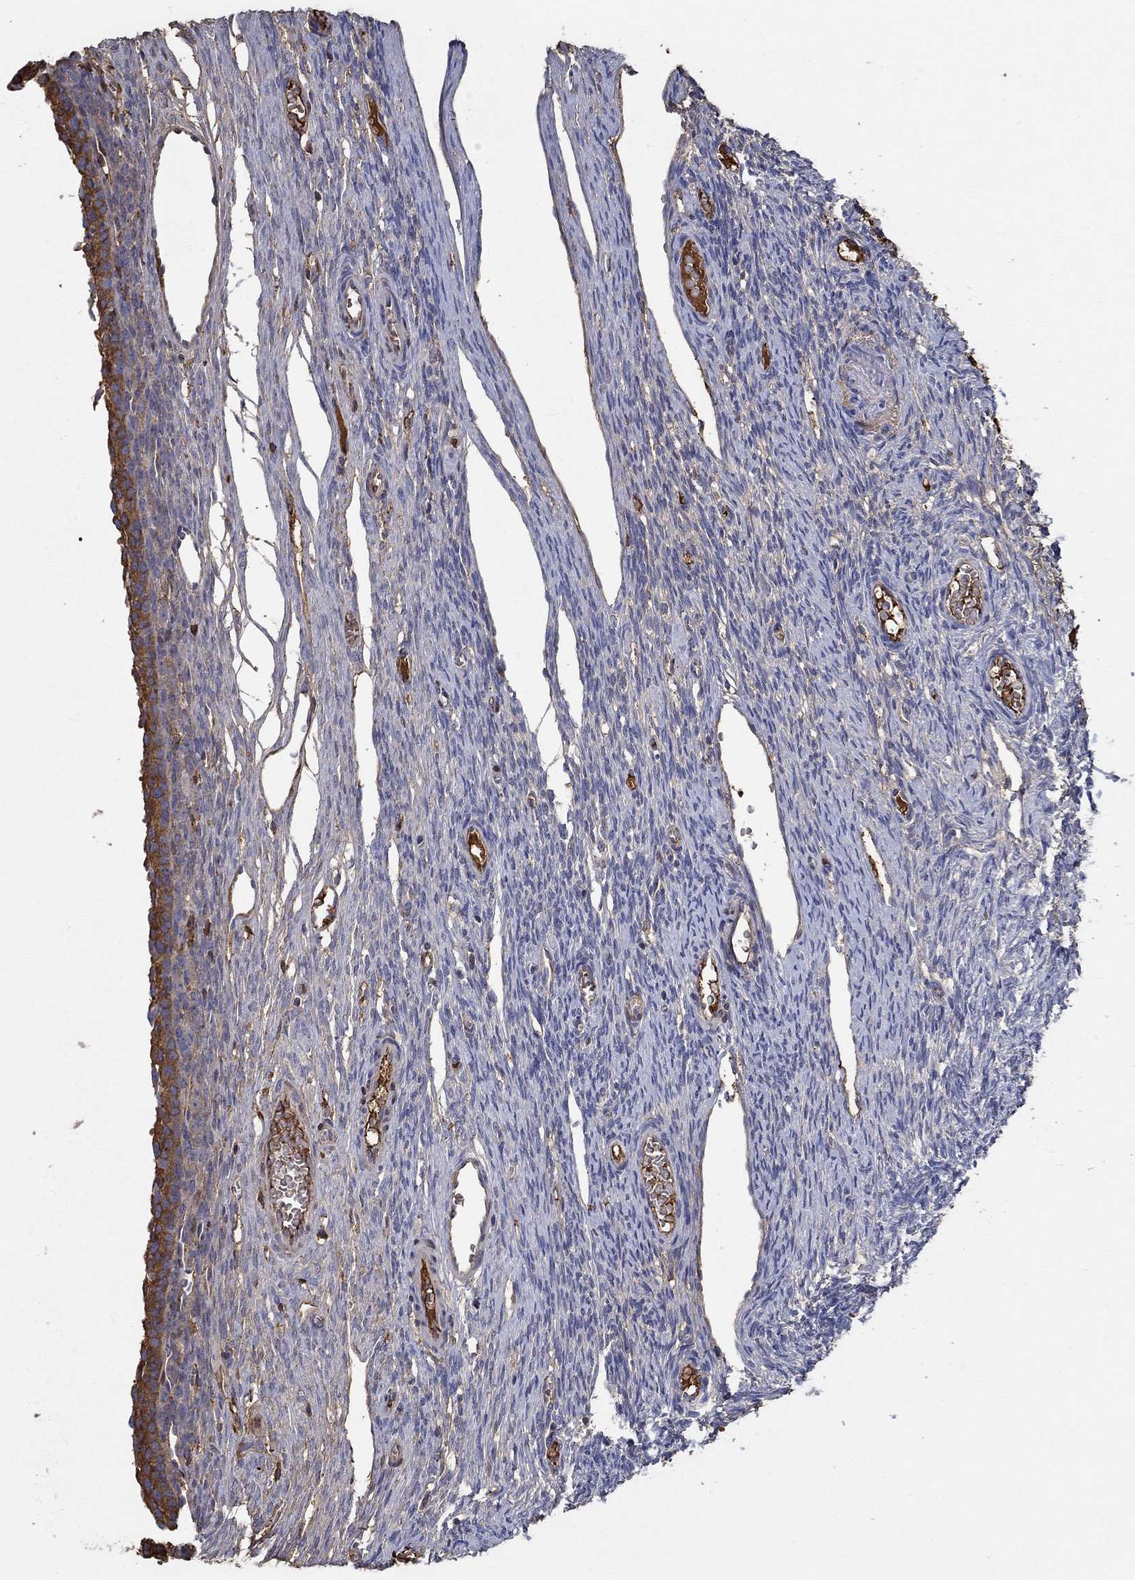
{"staining": {"intensity": "strong", "quantity": ">75%", "location": "cytoplasmic/membranous"}, "tissue": "ovary", "cell_type": "Follicle cells", "image_type": "normal", "snomed": [{"axis": "morphology", "description": "Normal tissue, NOS"}, {"axis": "topography", "description": "Ovary"}], "caption": "Follicle cells reveal high levels of strong cytoplasmic/membranous positivity in approximately >75% of cells in normal human ovary. Using DAB (brown) and hematoxylin (blue) stains, captured at high magnification using brightfield microscopy.", "gene": "IL10", "patient": {"sex": "female", "age": 27}}